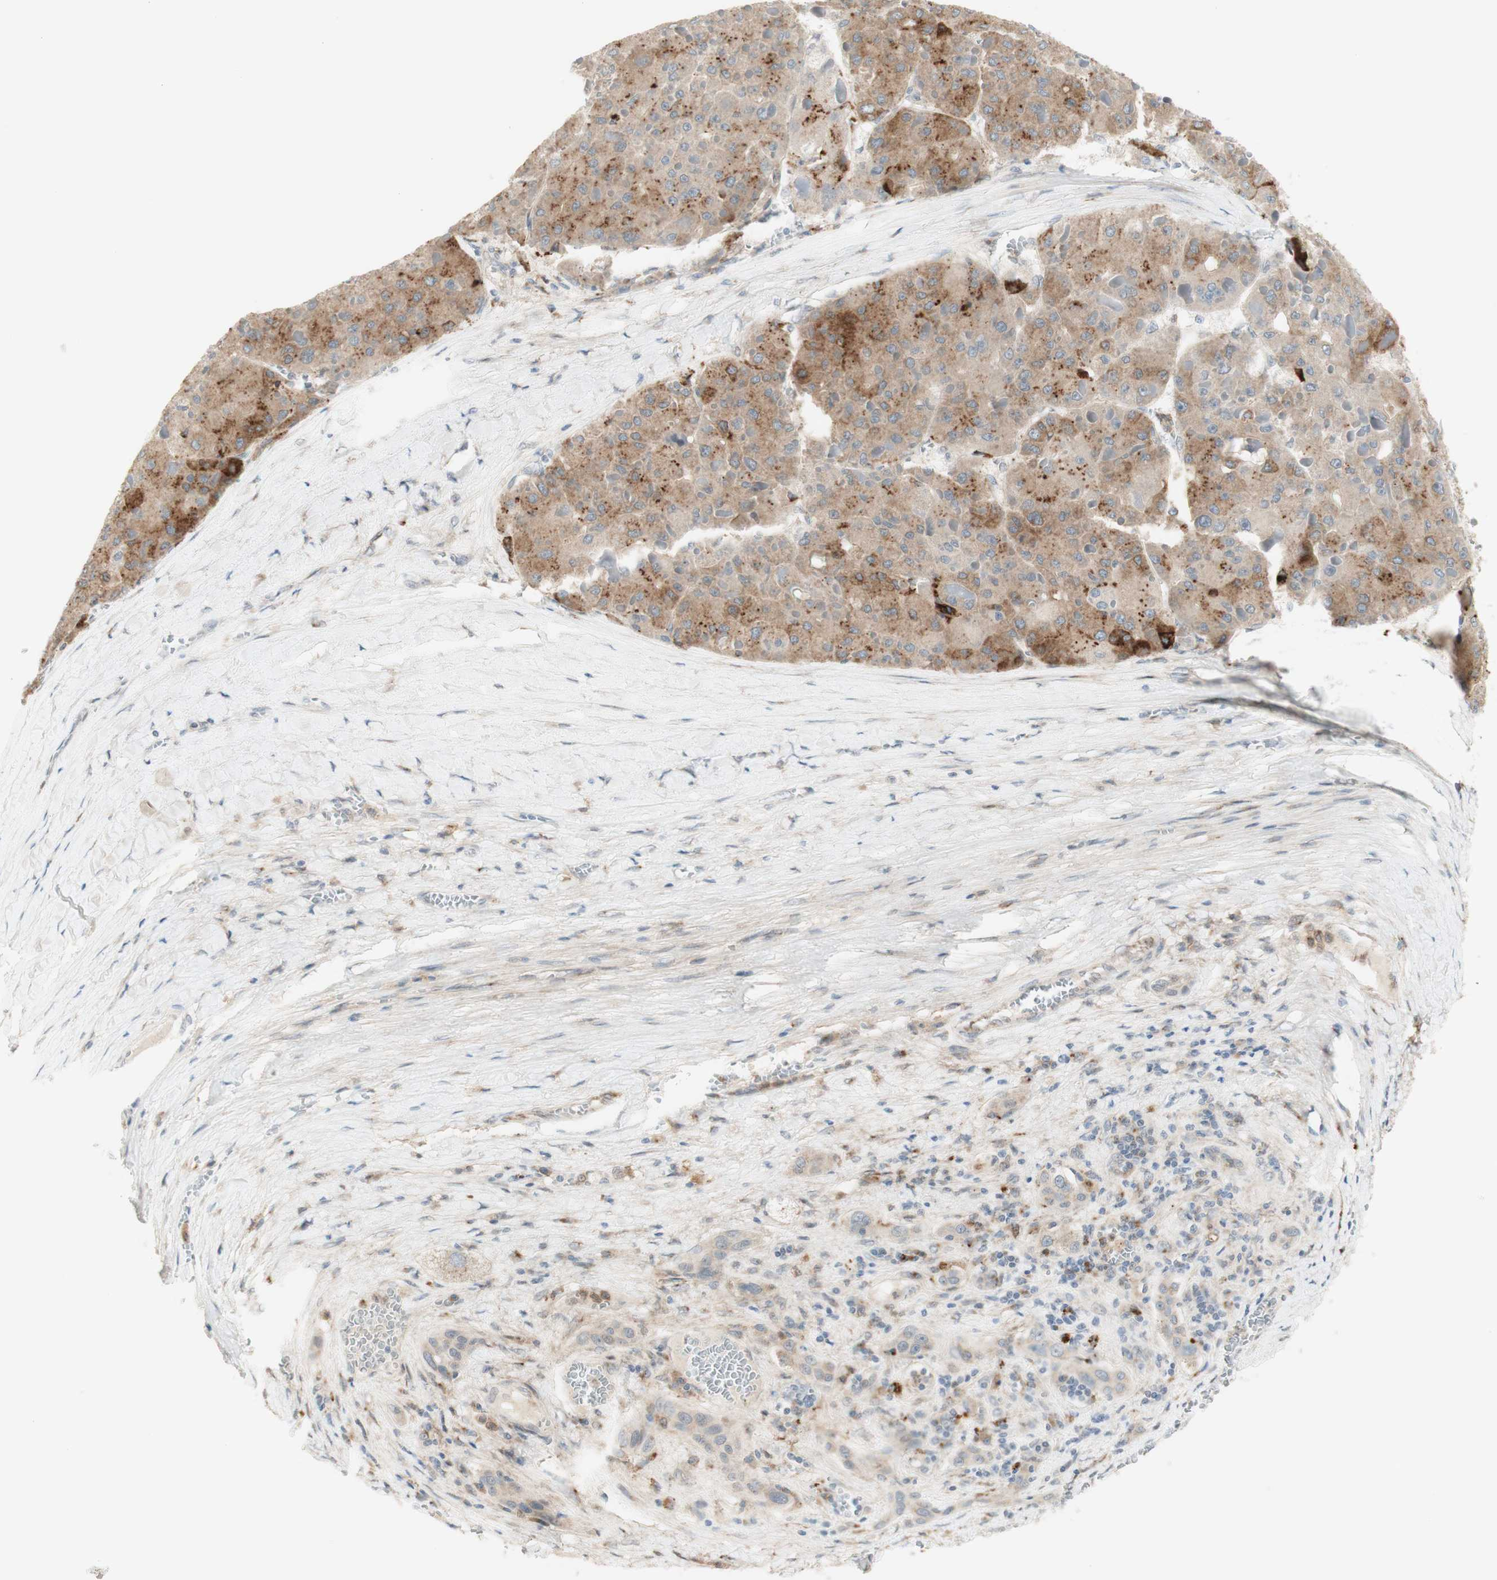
{"staining": {"intensity": "moderate", "quantity": ">75%", "location": "cytoplasmic/membranous"}, "tissue": "liver cancer", "cell_type": "Tumor cells", "image_type": "cancer", "snomed": [{"axis": "morphology", "description": "Carcinoma, Hepatocellular, NOS"}, {"axis": "topography", "description": "Liver"}], "caption": "A micrograph showing moderate cytoplasmic/membranous staining in approximately >75% of tumor cells in liver cancer (hepatocellular carcinoma), as visualized by brown immunohistochemical staining.", "gene": "GAPT", "patient": {"sex": "female", "age": 73}}